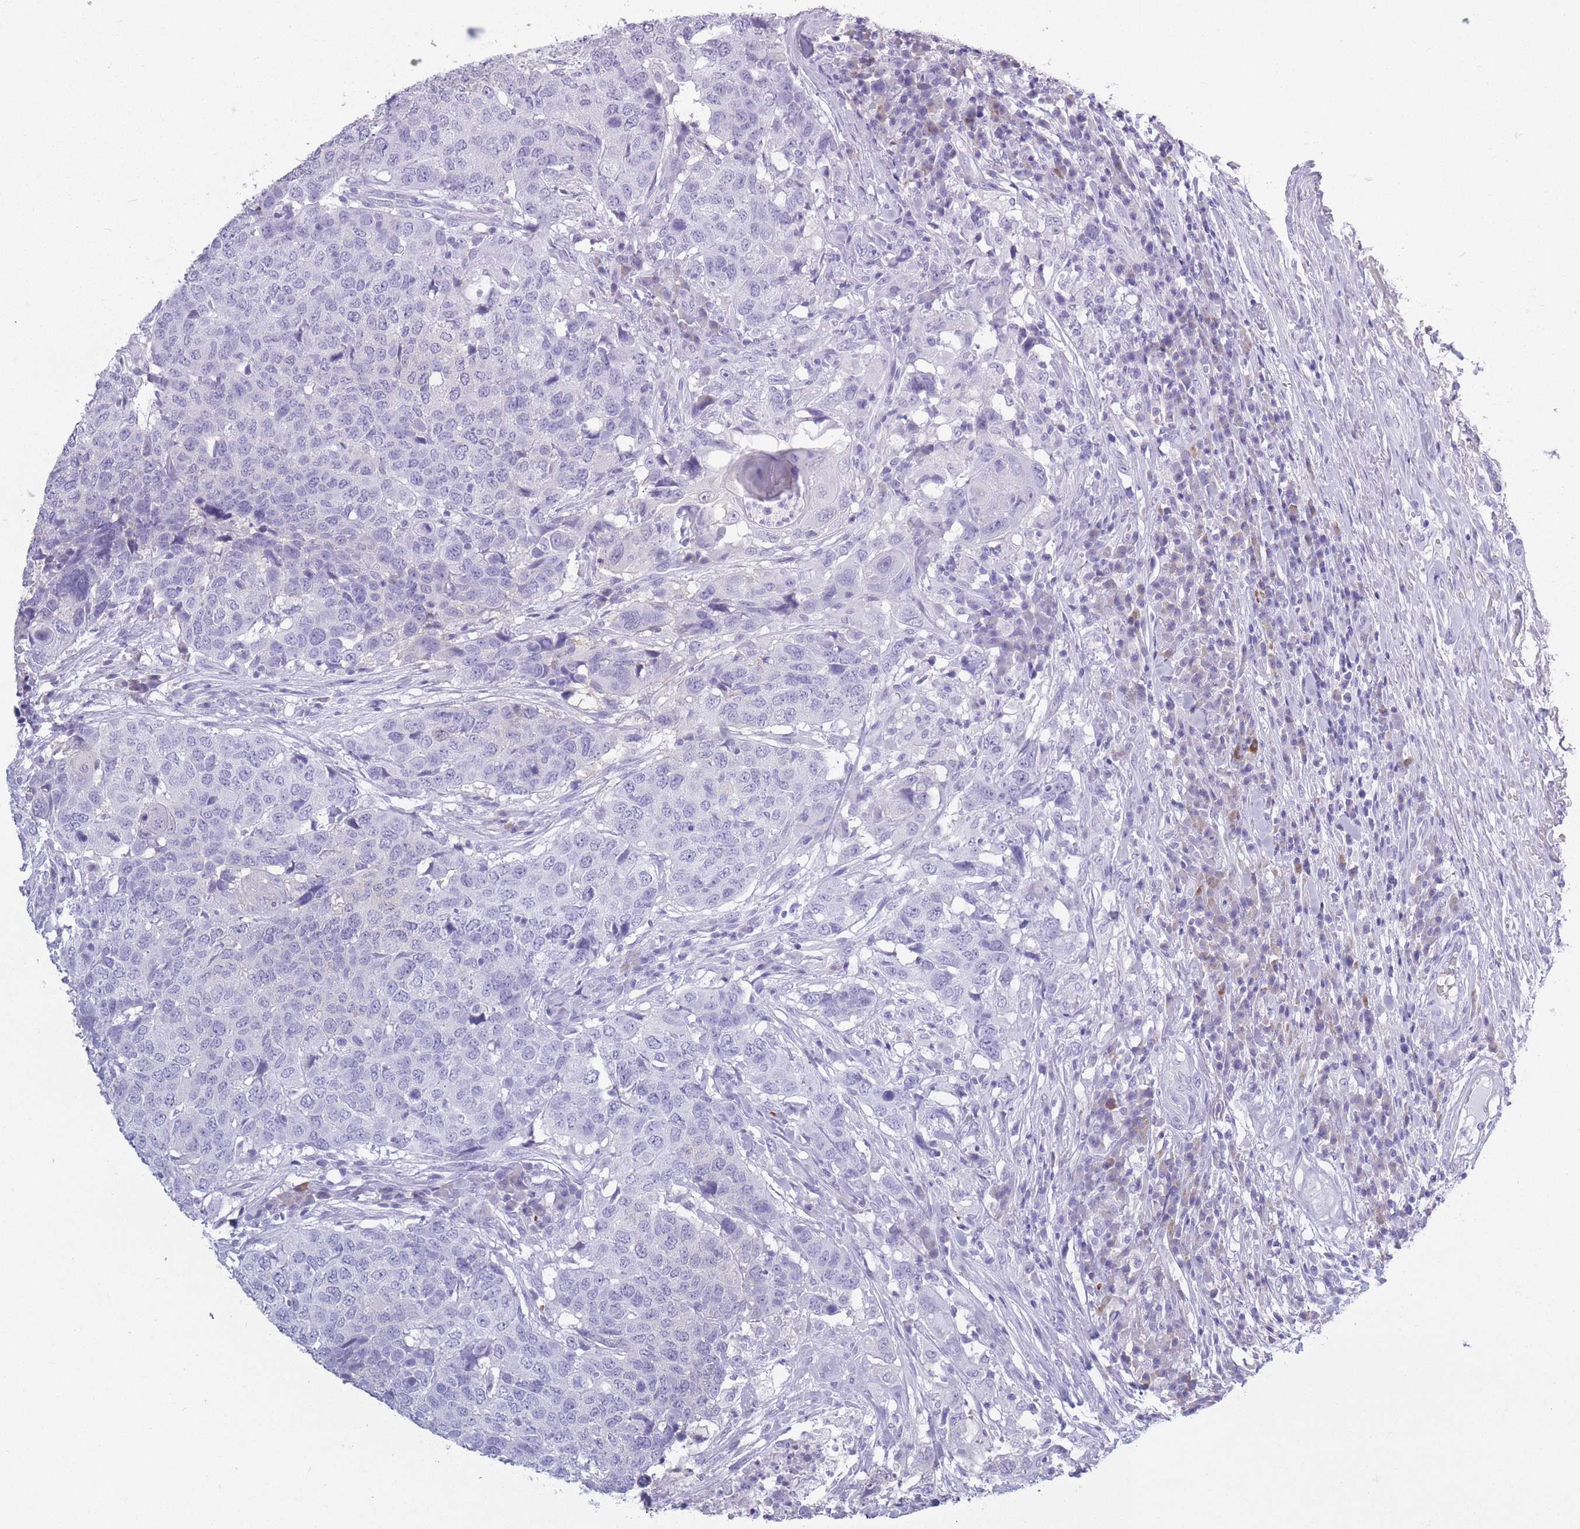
{"staining": {"intensity": "negative", "quantity": "none", "location": "none"}, "tissue": "head and neck cancer", "cell_type": "Tumor cells", "image_type": "cancer", "snomed": [{"axis": "morphology", "description": "Normal tissue, NOS"}, {"axis": "morphology", "description": "Squamous cell carcinoma, NOS"}, {"axis": "topography", "description": "Skeletal muscle"}, {"axis": "topography", "description": "Vascular tissue"}, {"axis": "topography", "description": "Peripheral nerve tissue"}, {"axis": "topography", "description": "Head-Neck"}], "caption": "Tumor cells show no significant staining in head and neck cancer.", "gene": "OR7C1", "patient": {"sex": "male", "age": 66}}